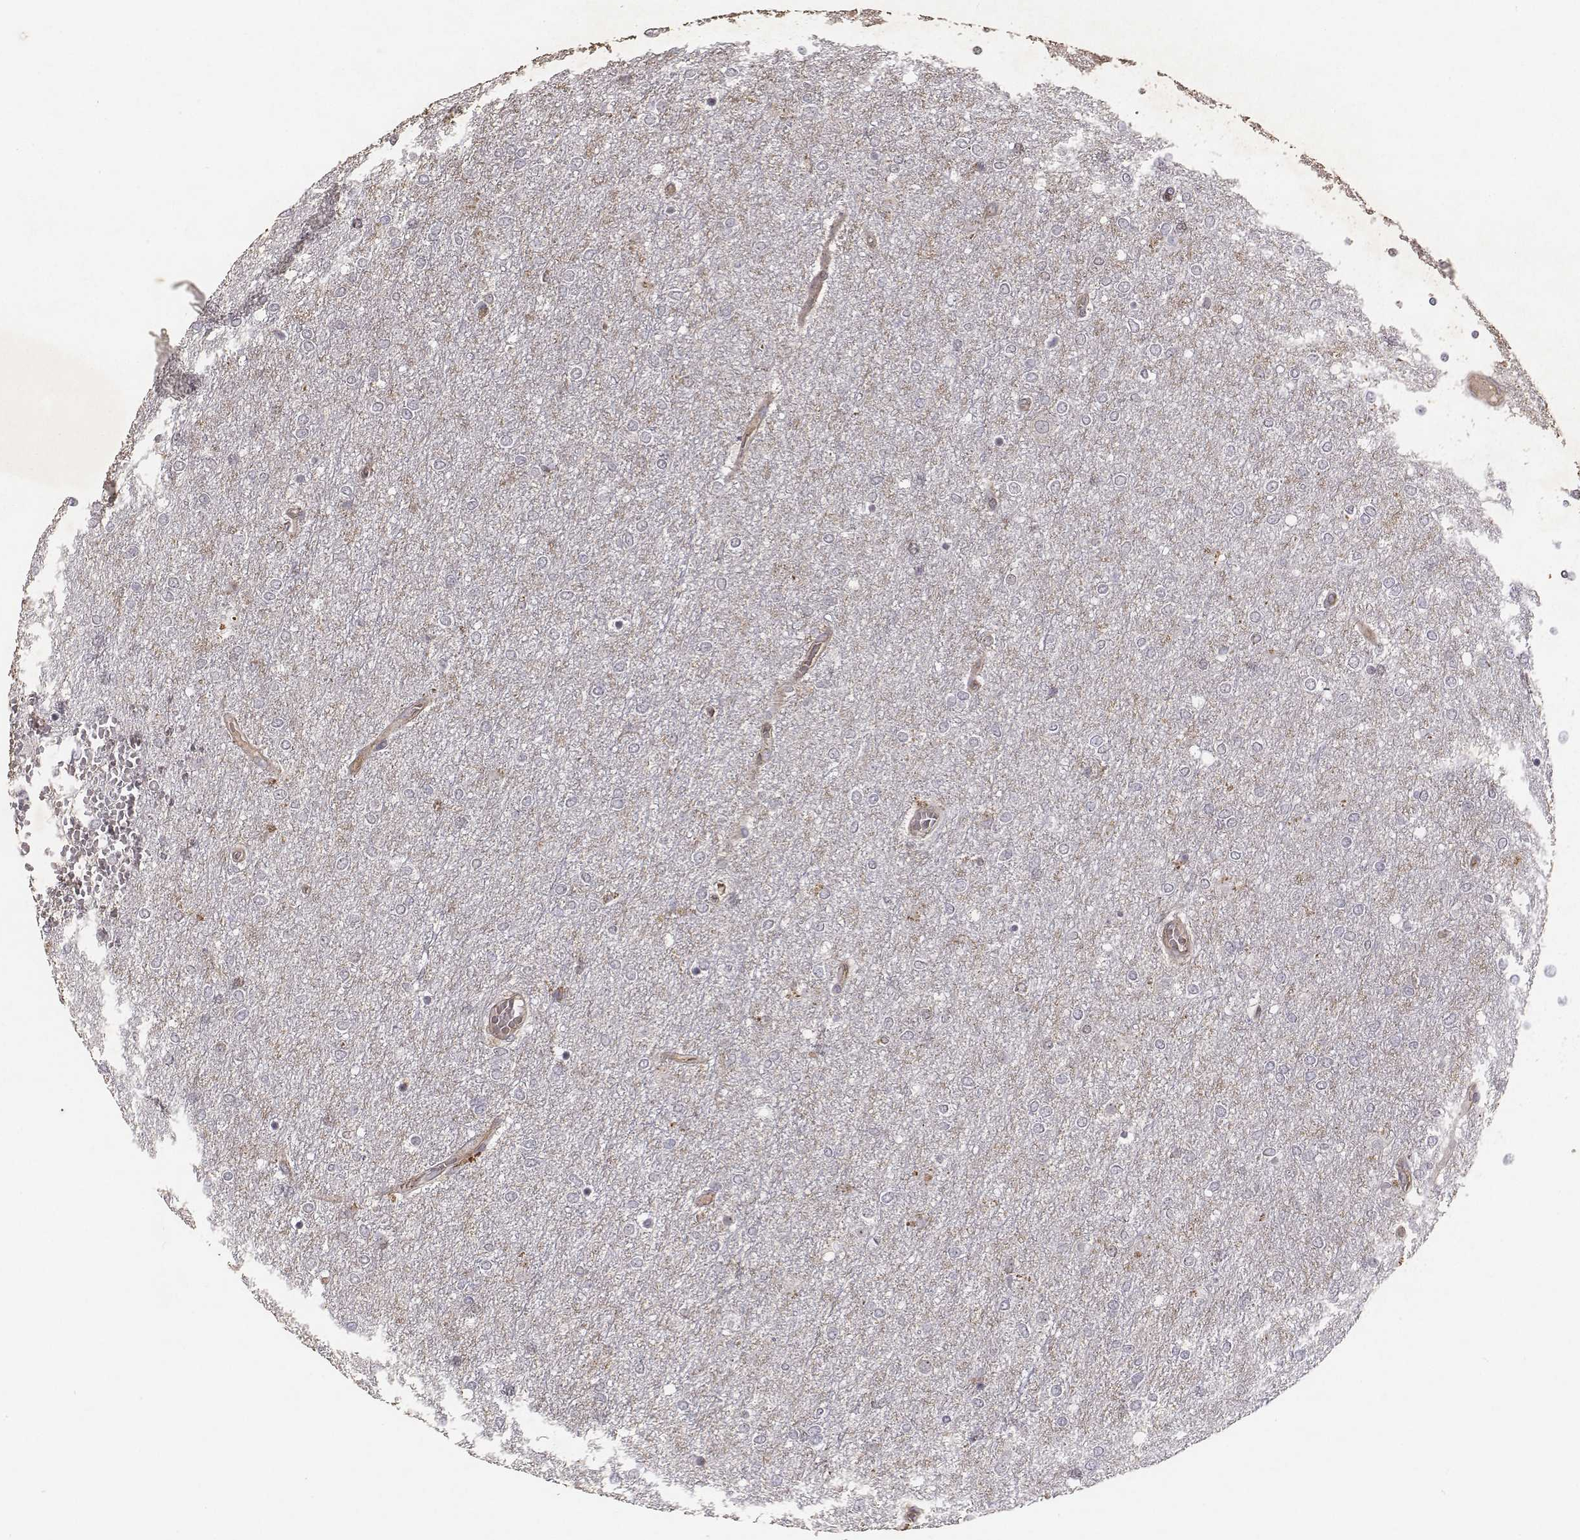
{"staining": {"intensity": "negative", "quantity": "none", "location": "none"}, "tissue": "glioma", "cell_type": "Tumor cells", "image_type": "cancer", "snomed": [{"axis": "morphology", "description": "Glioma, malignant, High grade"}, {"axis": "topography", "description": "Brain"}], "caption": "This is an IHC photomicrograph of glioma. There is no expression in tumor cells.", "gene": "PTPRG", "patient": {"sex": "female", "age": 61}}